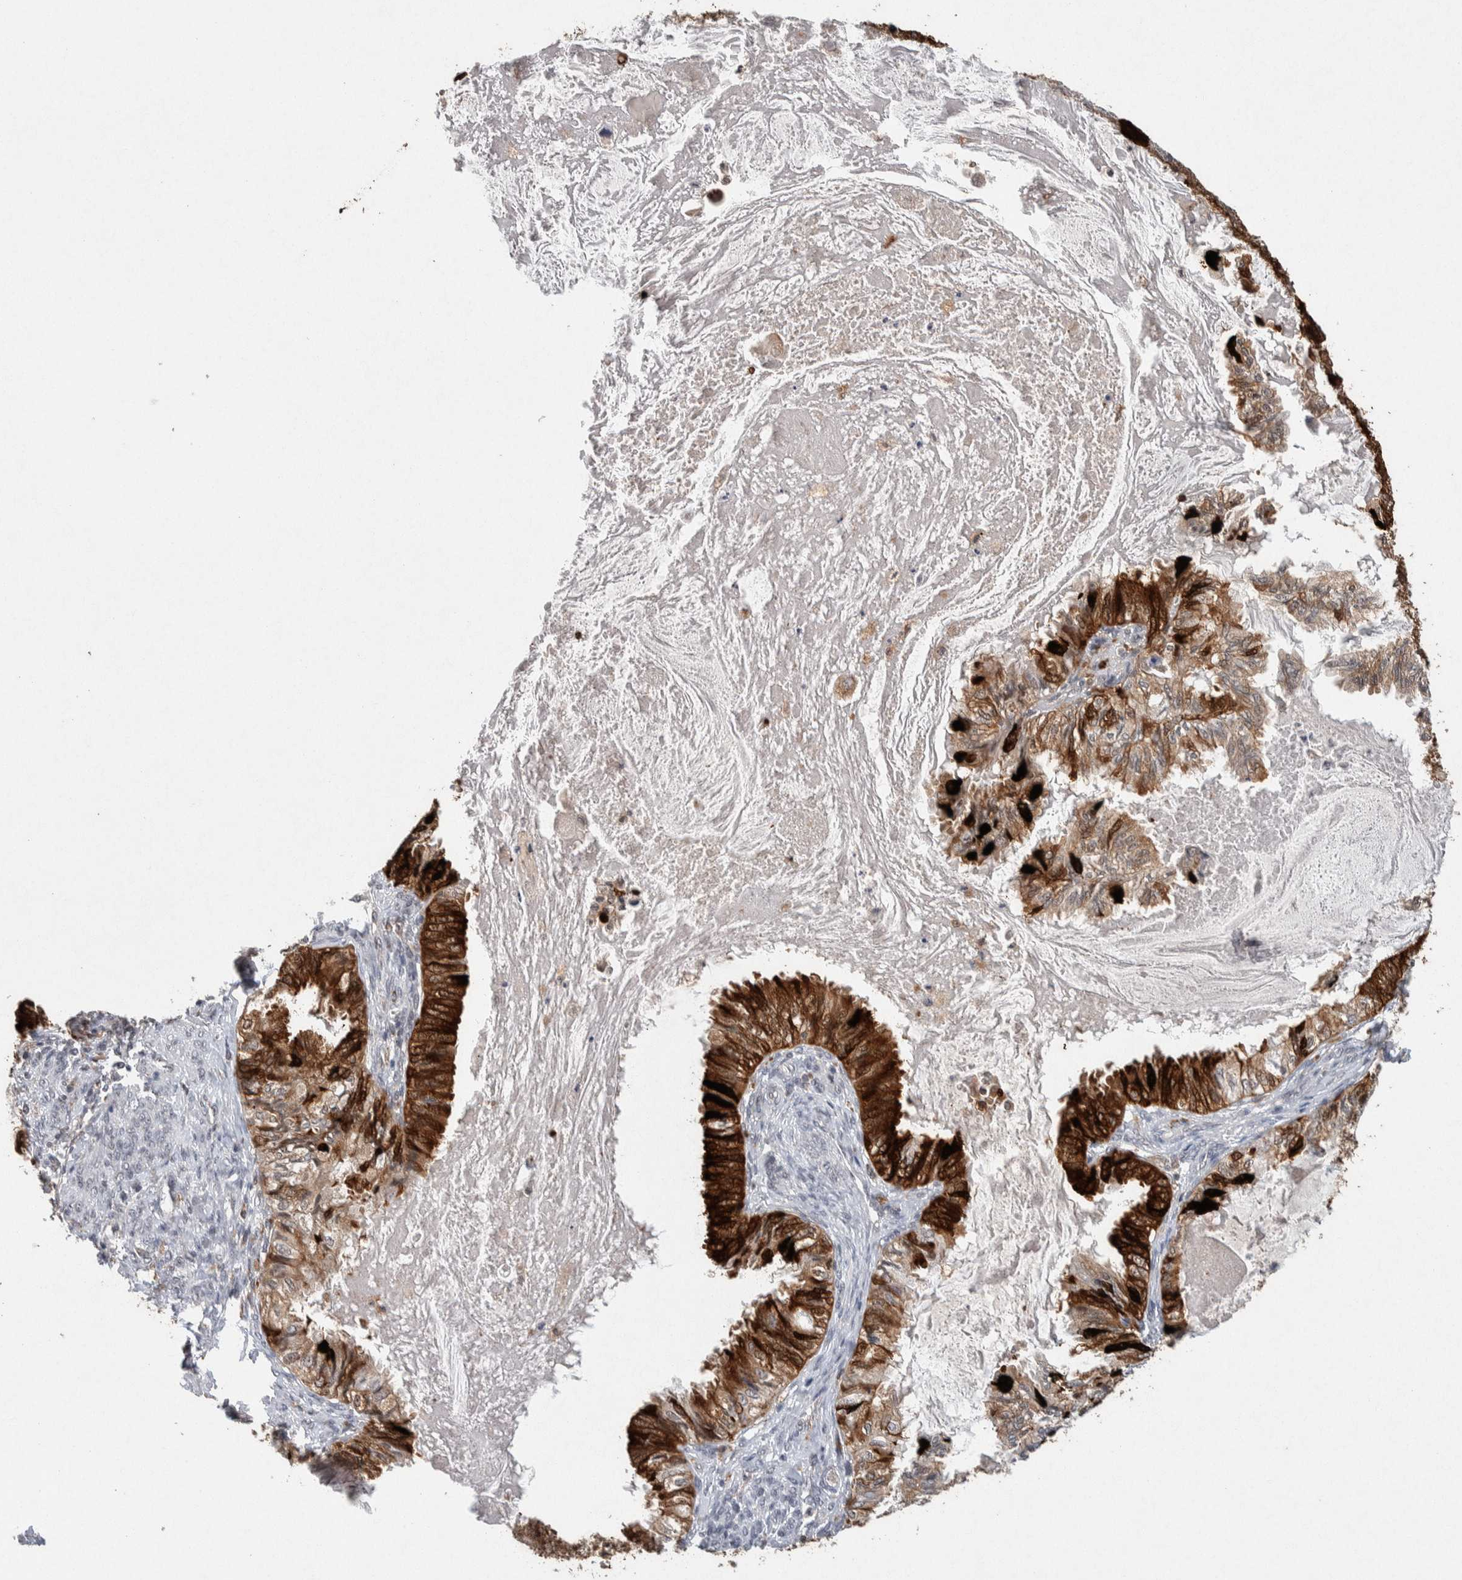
{"staining": {"intensity": "strong", "quantity": ">75%", "location": "cytoplasmic/membranous"}, "tissue": "cervical cancer", "cell_type": "Tumor cells", "image_type": "cancer", "snomed": [{"axis": "morphology", "description": "Normal tissue, NOS"}, {"axis": "morphology", "description": "Adenocarcinoma, NOS"}, {"axis": "topography", "description": "Cervix"}, {"axis": "topography", "description": "Endometrium"}], "caption": "Immunohistochemical staining of human adenocarcinoma (cervical) demonstrates strong cytoplasmic/membranous protein positivity in approximately >75% of tumor cells.", "gene": "KCNK1", "patient": {"sex": "female", "age": 86}}